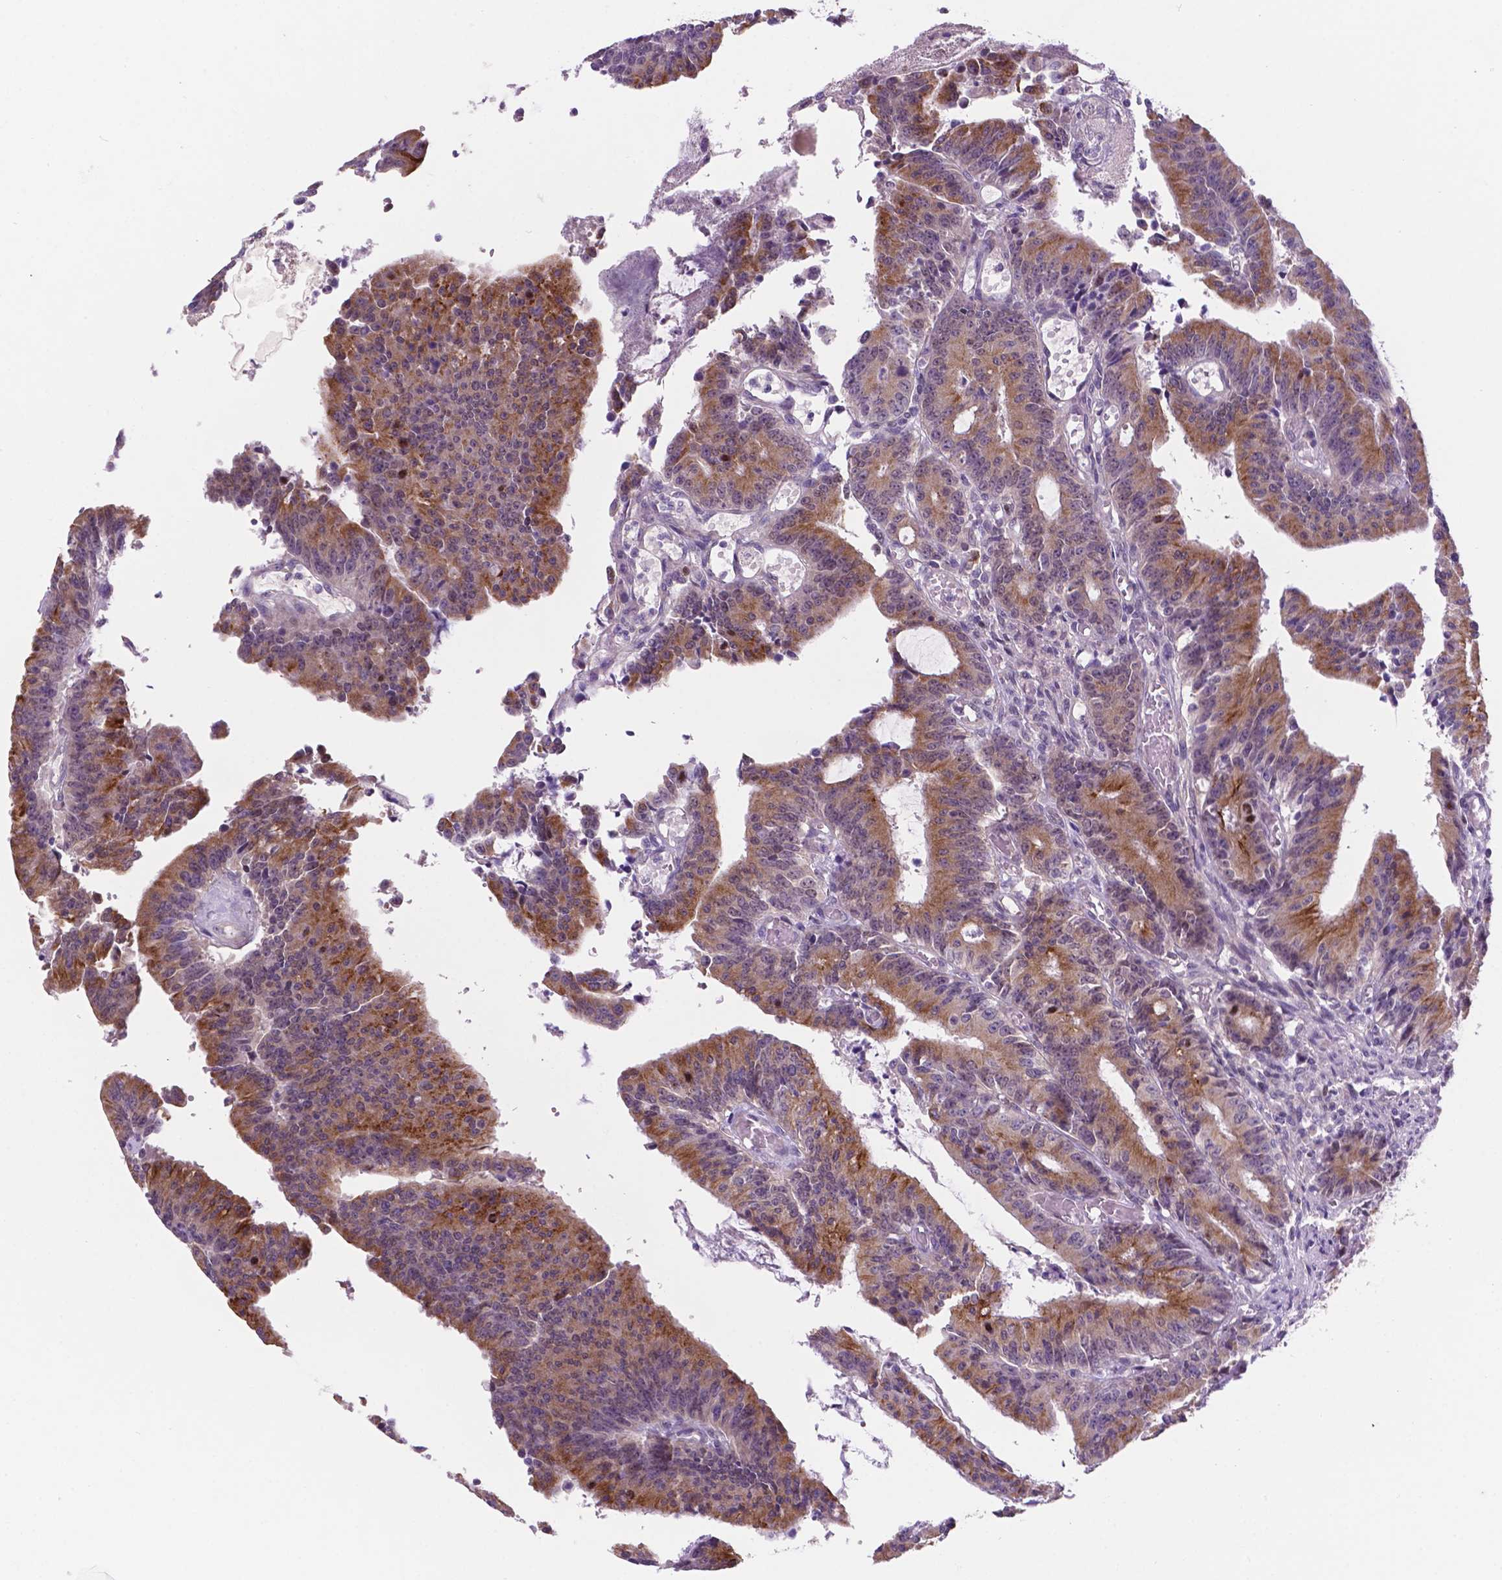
{"staining": {"intensity": "moderate", "quantity": "25%-75%", "location": "cytoplasmic/membranous"}, "tissue": "colorectal cancer", "cell_type": "Tumor cells", "image_type": "cancer", "snomed": [{"axis": "morphology", "description": "Adenocarcinoma, NOS"}, {"axis": "topography", "description": "Colon"}], "caption": "A brown stain highlights moderate cytoplasmic/membranous positivity of a protein in colorectal cancer tumor cells.", "gene": "FAM50B", "patient": {"sex": "female", "age": 78}}